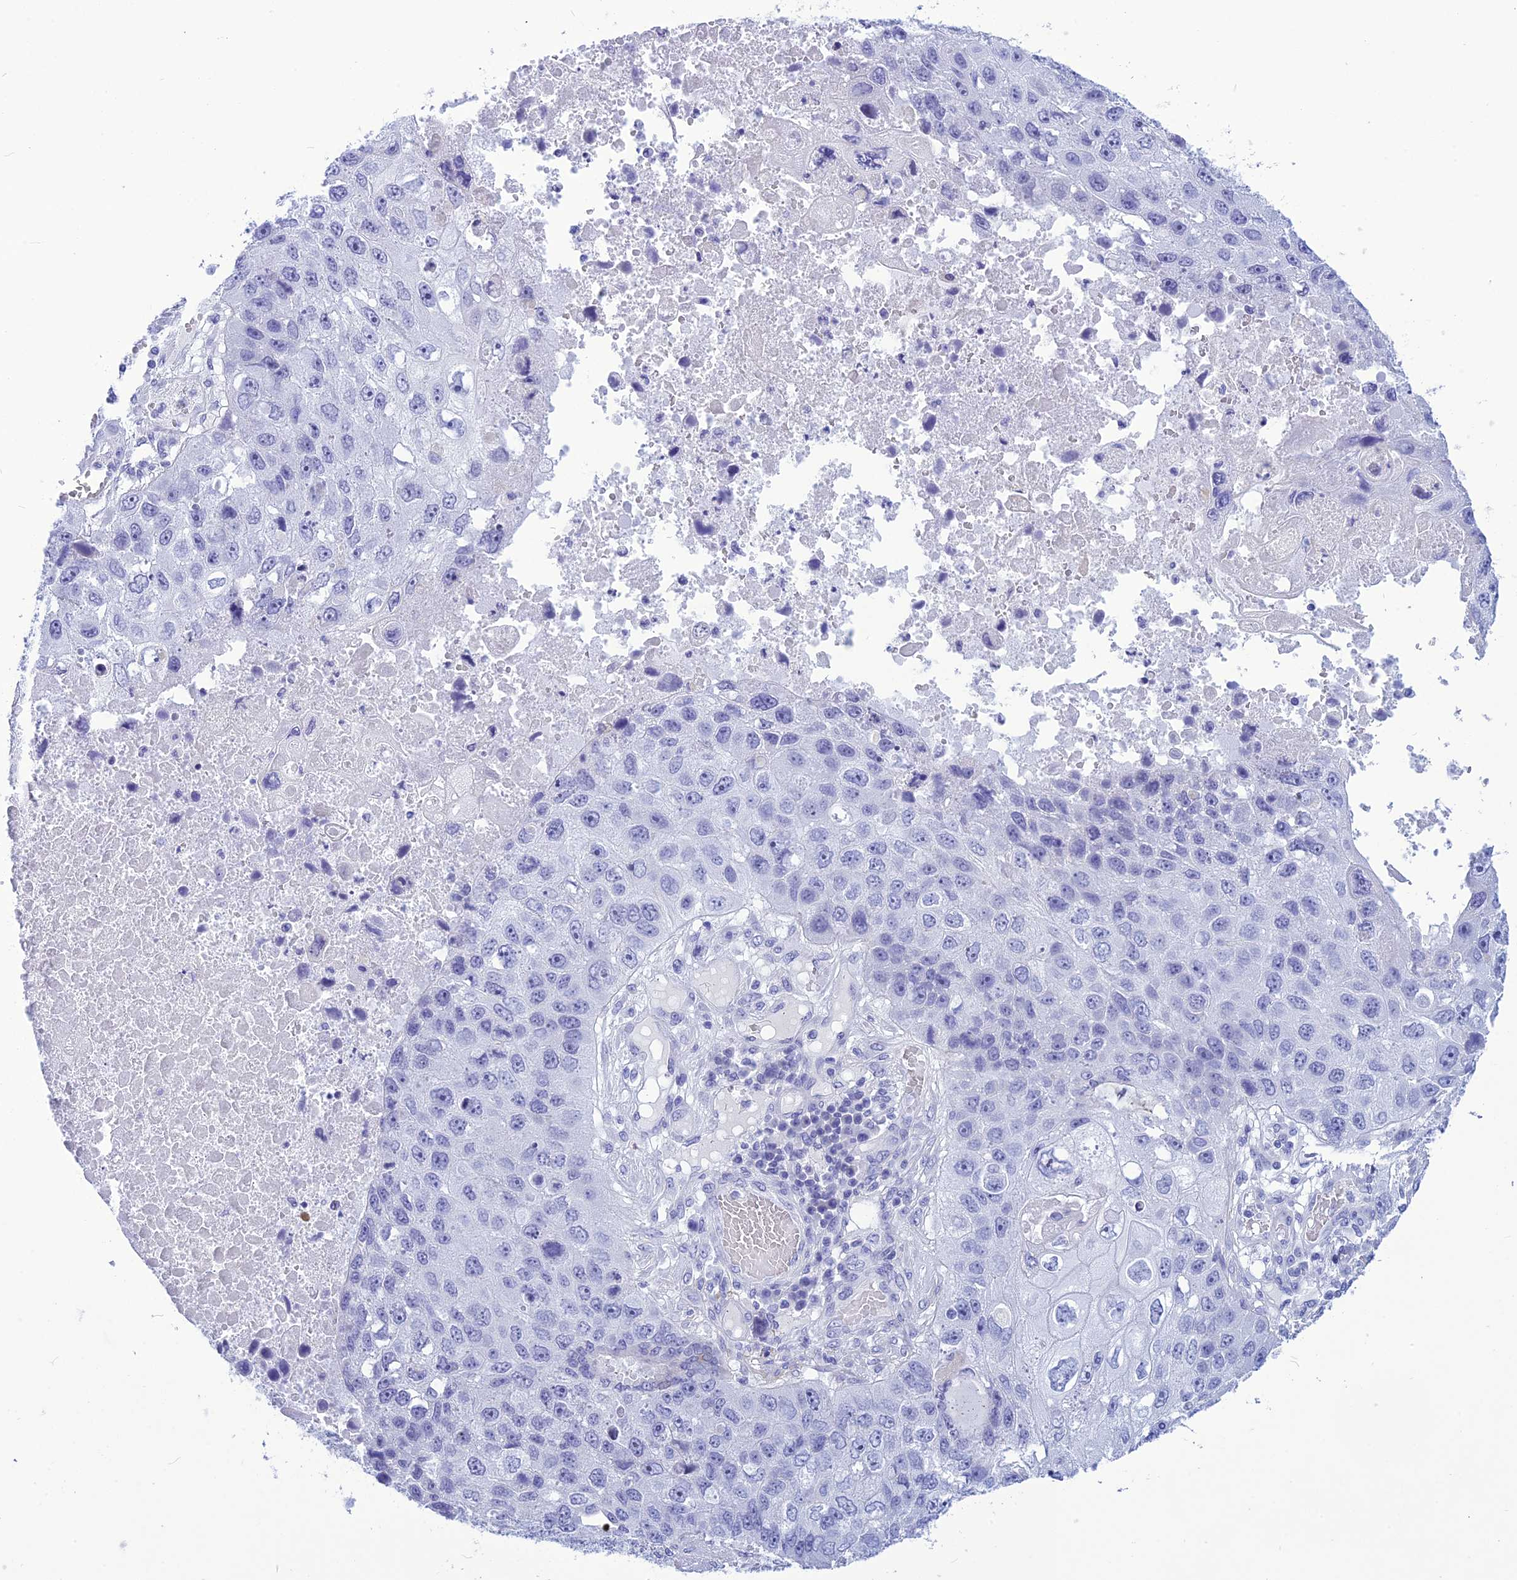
{"staining": {"intensity": "negative", "quantity": "none", "location": "none"}, "tissue": "lung cancer", "cell_type": "Tumor cells", "image_type": "cancer", "snomed": [{"axis": "morphology", "description": "Squamous cell carcinoma, NOS"}, {"axis": "topography", "description": "Lung"}], "caption": "This image is of lung squamous cell carcinoma stained with immunohistochemistry to label a protein in brown with the nuclei are counter-stained blue. There is no positivity in tumor cells.", "gene": "BBS2", "patient": {"sex": "male", "age": 61}}